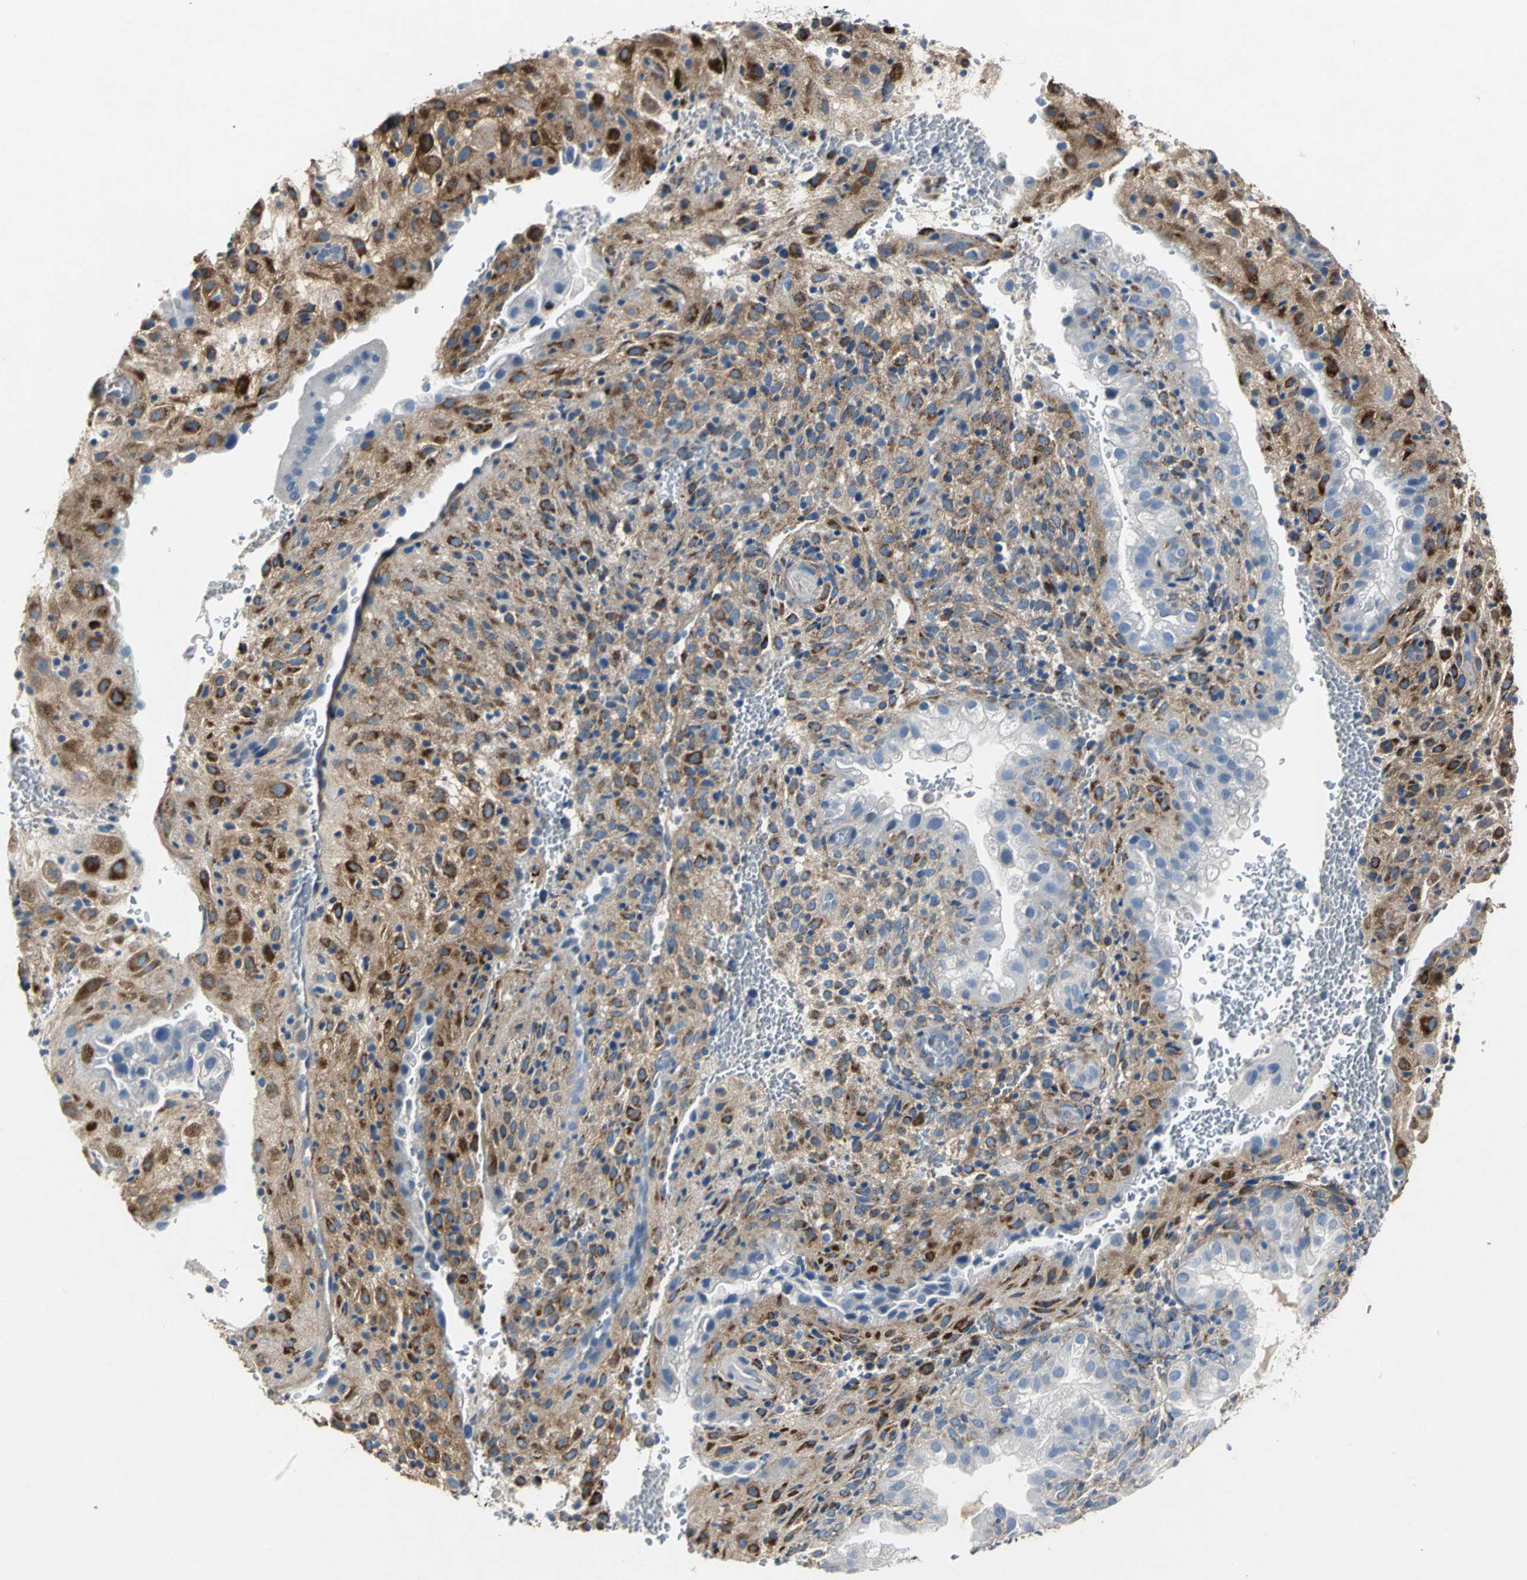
{"staining": {"intensity": "negative", "quantity": "none", "location": "none"}, "tissue": "placenta", "cell_type": "Decidual cells", "image_type": "normal", "snomed": [{"axis": "morphology", "description": "Normal tissue, NOS"}, {"axis": "topography", "description": "Placenta"}], "caption": "Normal placenta was stained to show a protein in brown. There is no significant staining in decidual cells. (DAB (3,3'-diaminobenzidine) immunohistochemistry (IHC) visualized using brightfield microscopy, high magnification).", "gene": "EFNB3", "patient": {"sex": "female", "age": 35}}